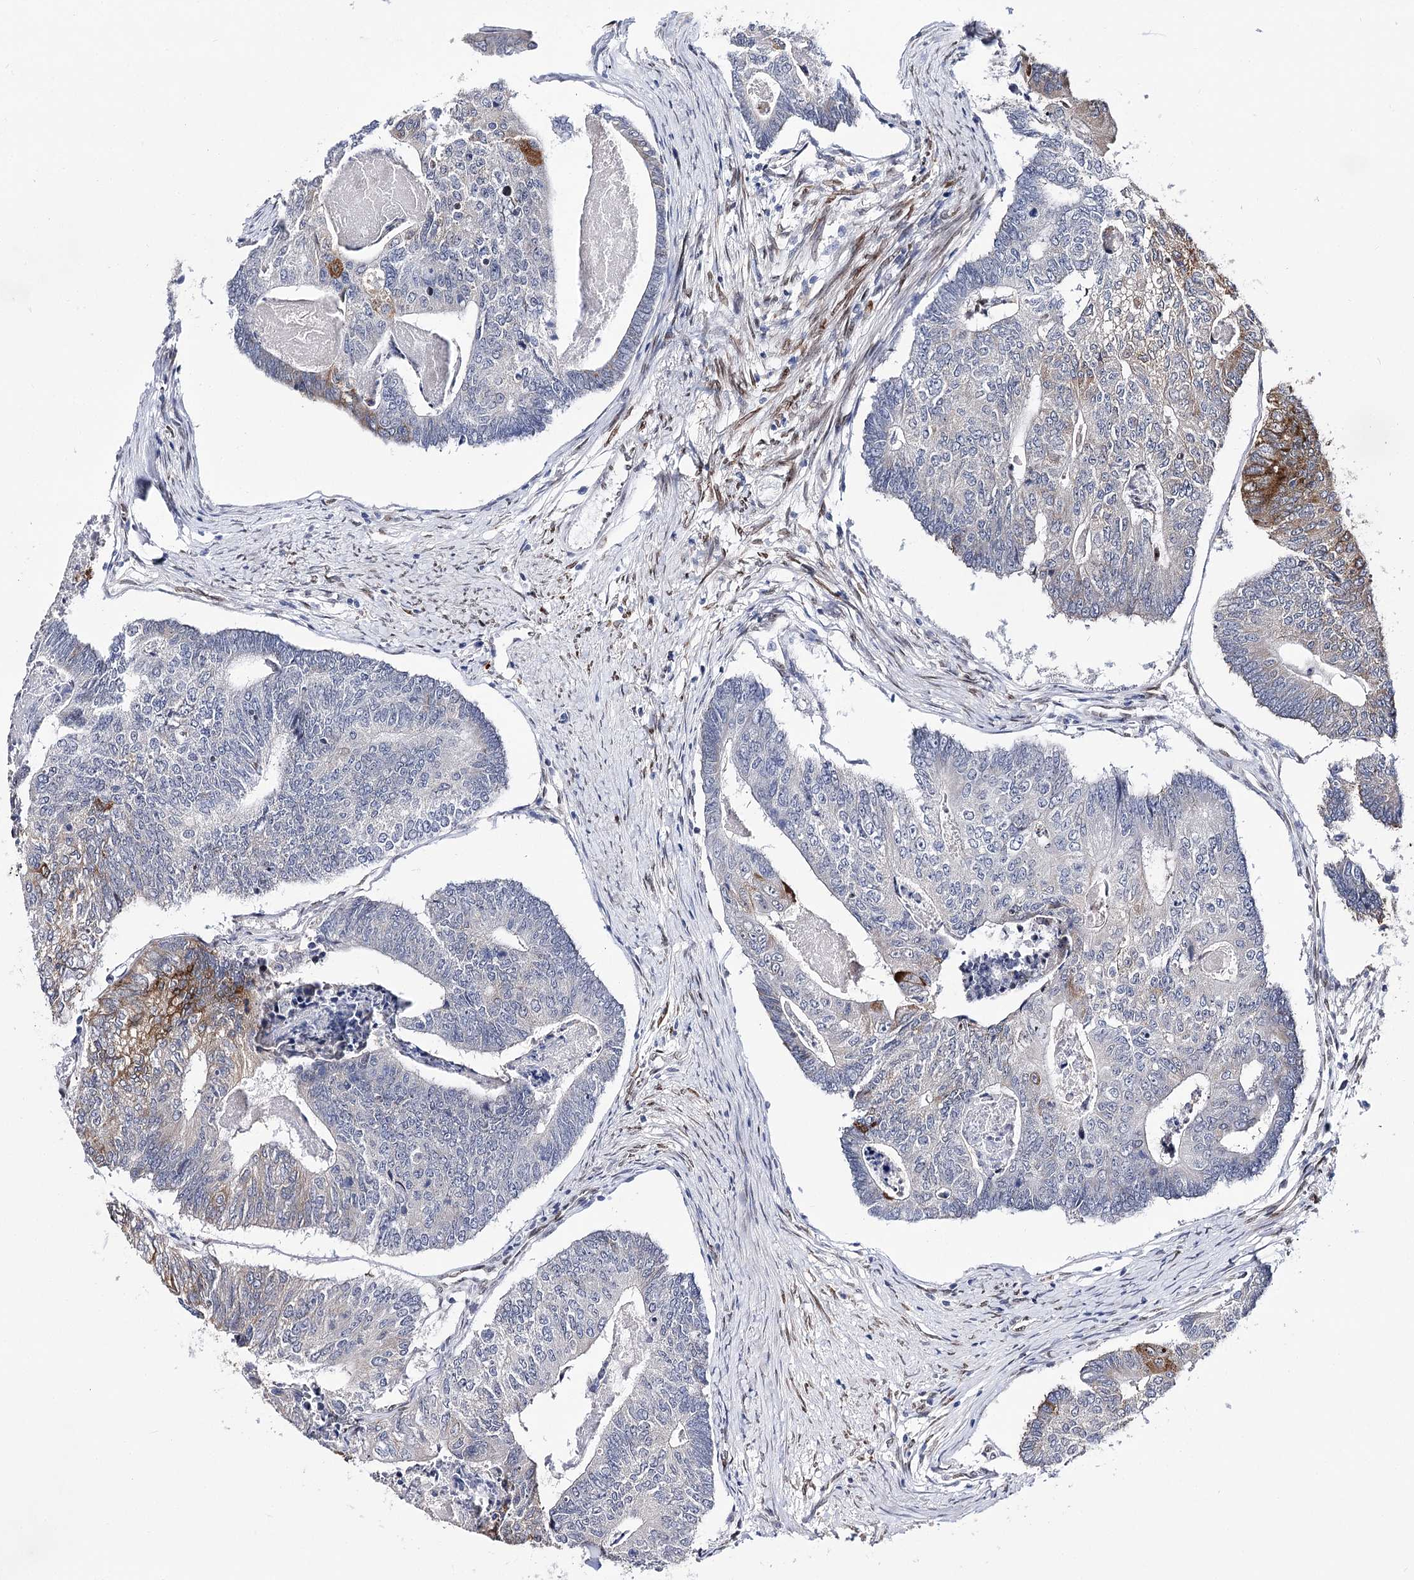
{"staining": {"intensity": "strong", "quantity": "<25%", "location": "cytoplasmic/membranous"}, "tissue": "colorectal cancer", "cell_type": "Tumor cells", "image_type": "cancer", "snomed": [{"axis": "morphology", "description": "Adenocarcinoma, NOS"}, {"axis": "topography", "description": "Colon"}], "caption": "Human colorectal cancer stained for a protein (brown) exhibits strong cytoplasmic/membranous positive expression in approximately <25% of tumor cells.", "gene": "TMEM201", "patient": {"sex": "female", "age": 67}}